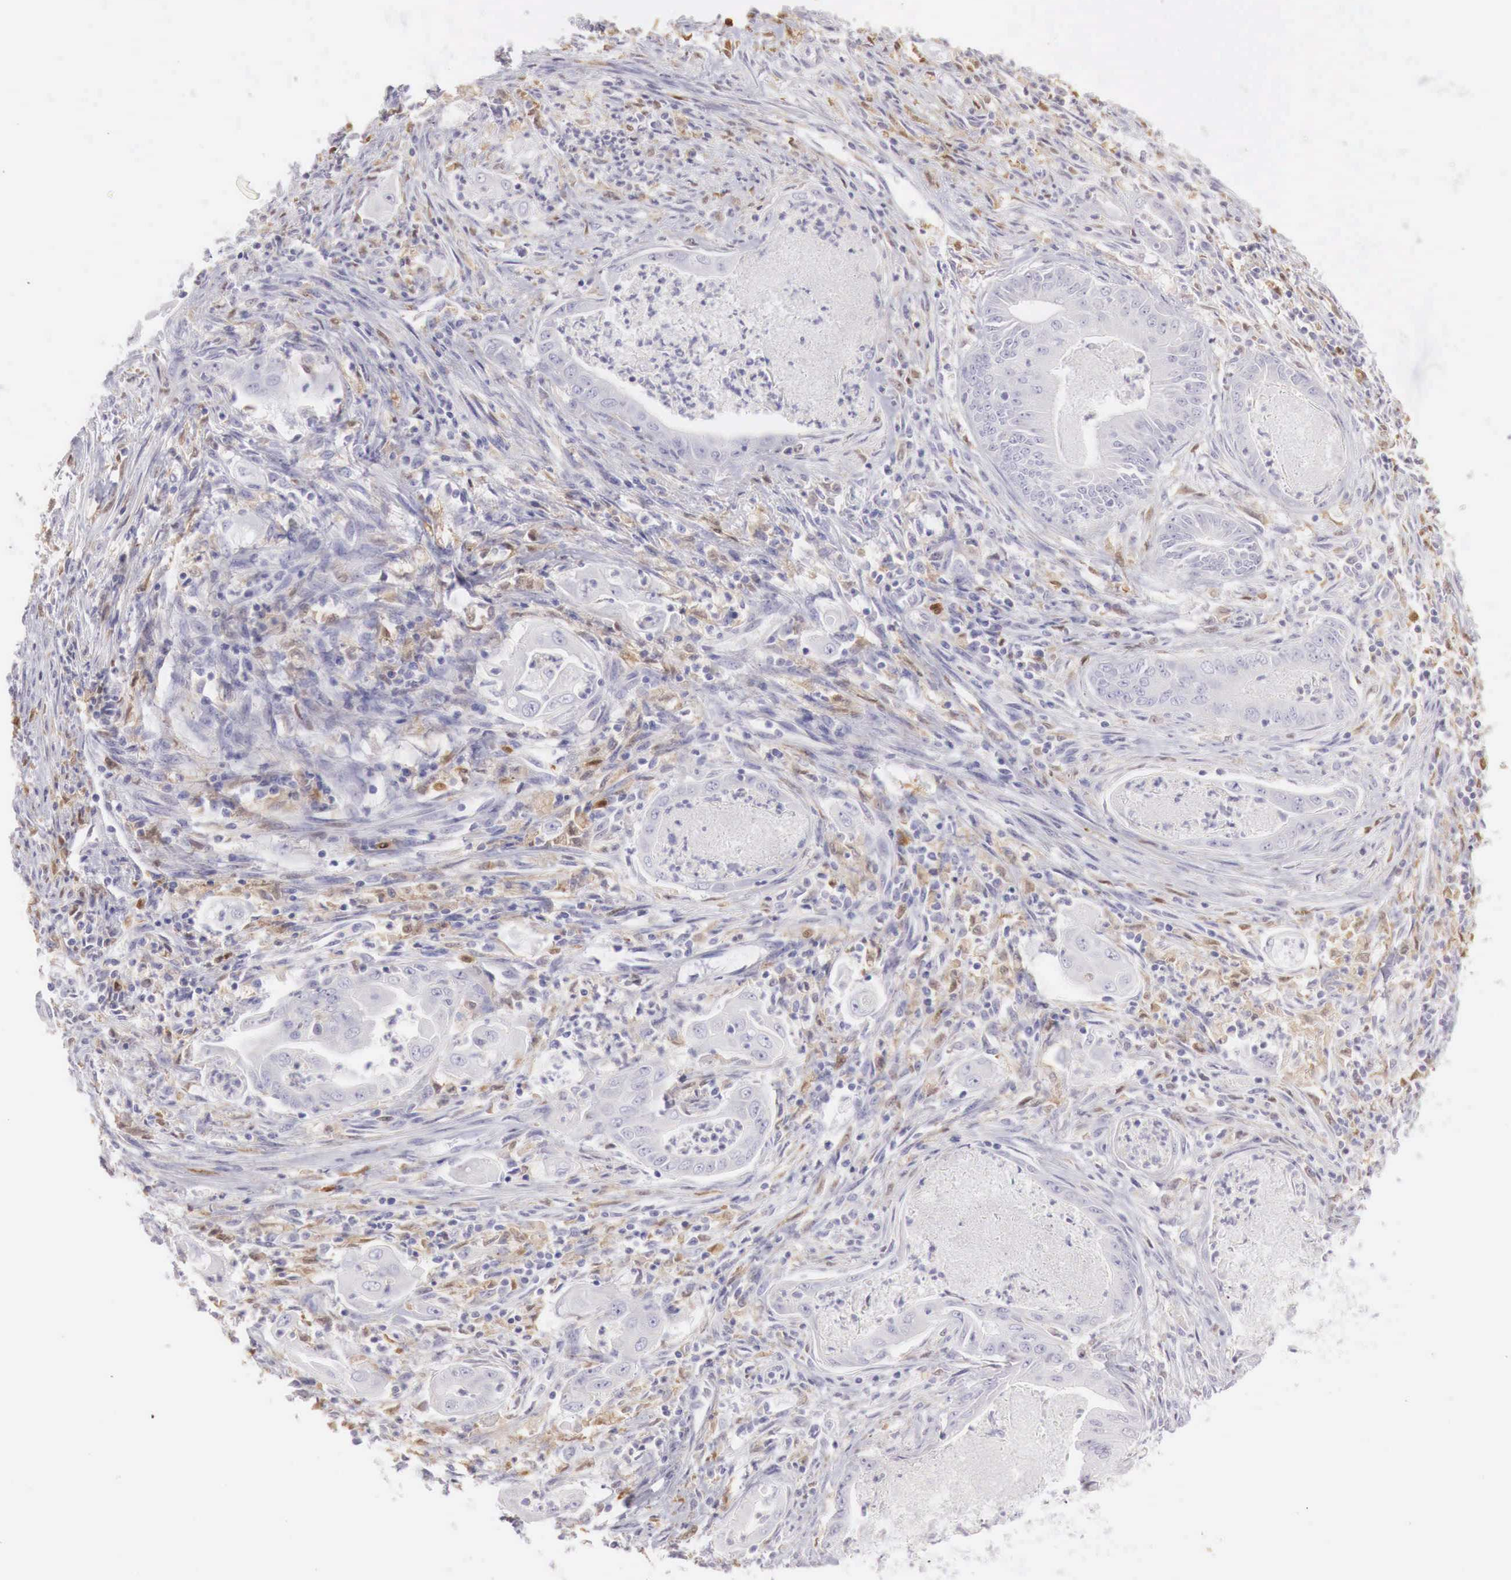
{"staining": {"intensity": "negative", "quantity": "none", "location": "none"}, "tissue": "endometrial cancer", "cell_type": "Tumor cells", "image_type": "cancer", "snomed": [{"axis": "morphology", "description": "Adenocarcinoma, NOS"}, {"axis": "topography", "description": "Endometrium"}], "caption": "An immunohistochemistry (IHC) histopathology image of endometrial adenocarcinoma is shown. There is no staining in tumor cells of endometrial adenocarcinoma.", "gene": "RENBP", "patient": {"sex": "female", "age": 63}}